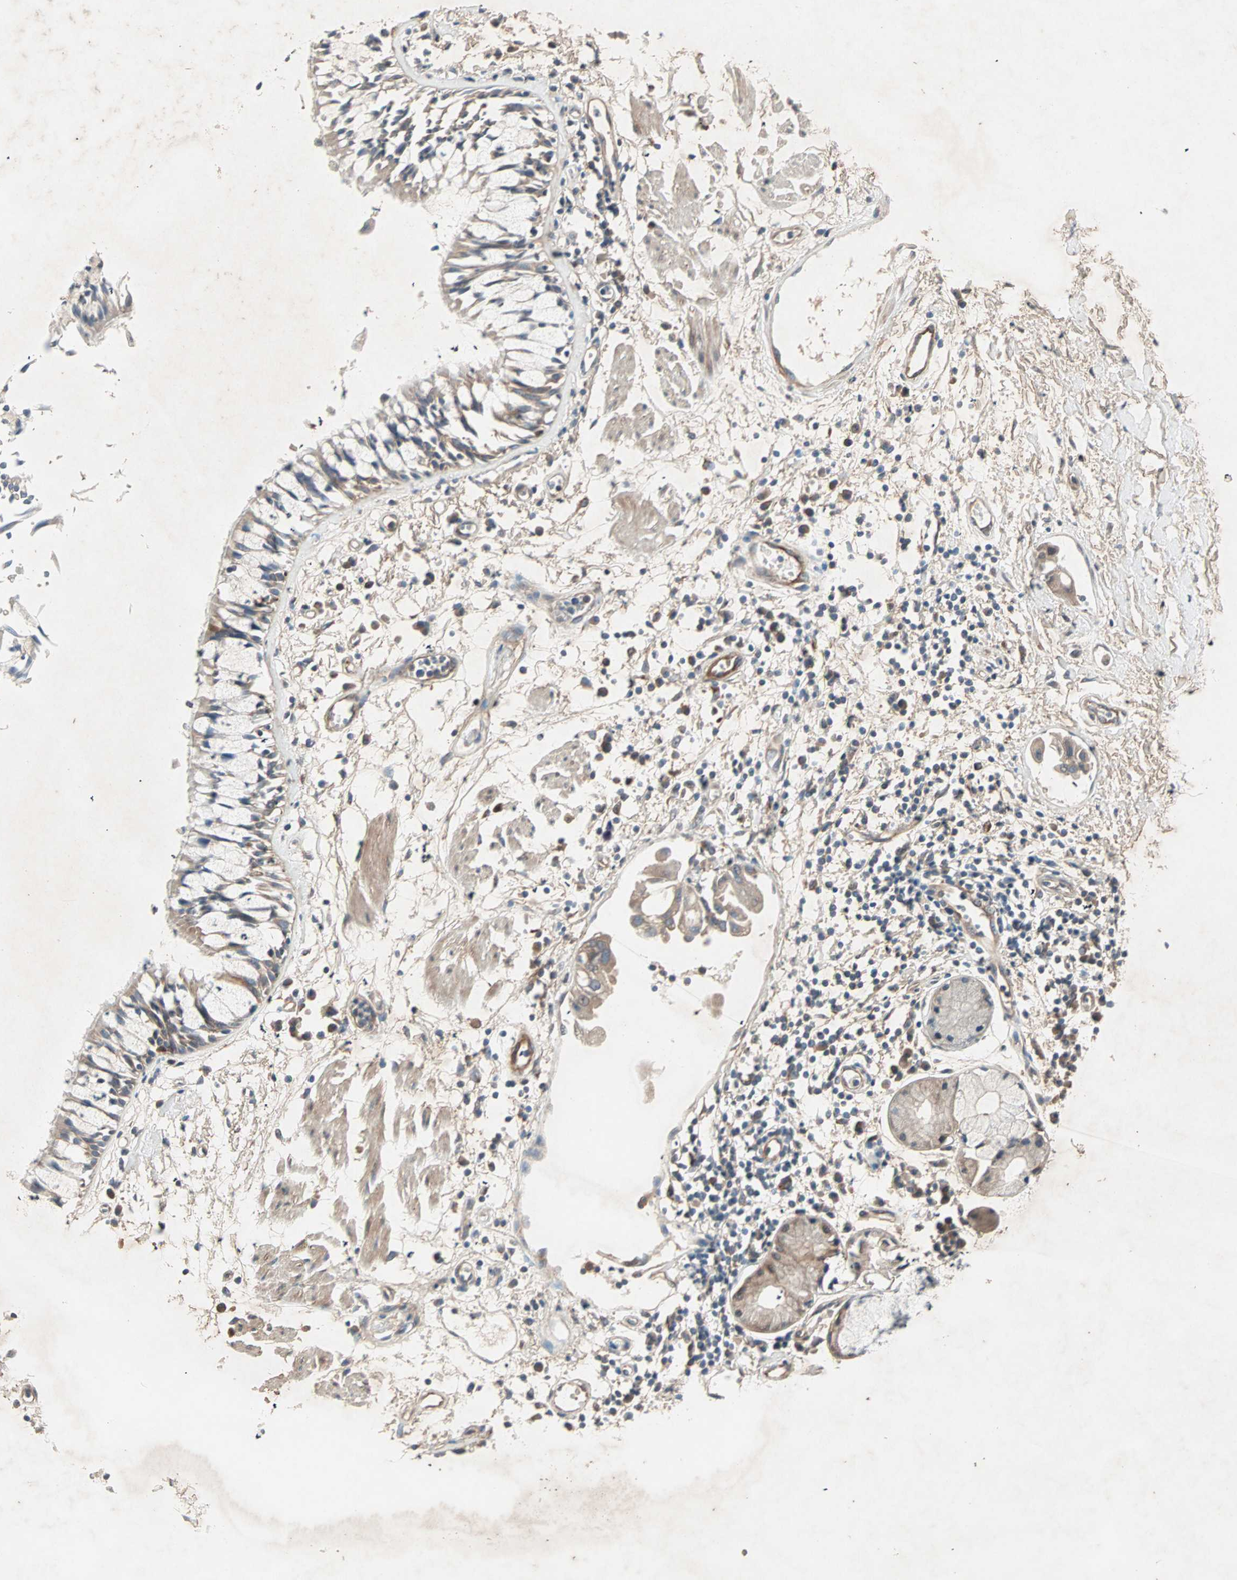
{"staining": {"intensity": "moderate", "quantity": ">75%", "location": "cytoplasmic/membranous"}, "tissue": "adipose tissue", "cell_type": "Adipocytes", "image_type": "normal", "snomed": [{"axis": "morphology", "description": "Normal tissue, NOS"}, {"axis": "morphology", "description": "Adenocarcinoma, NOS"}, {"axis": "topography", "description": "Cartilage tissue"}, {"axis": "topography", "description": "Bronchus"}, {"axis": "topography", "description": "Lung"}], "caption": "A brown stain highlights moderate cytoplasmic/membranous positivity of a protein in adipocytes of normal human adipose tissue. (DAB (3,3'-diaminobenzidine) IHC with brightfield microscopy, high magnification).", "gene": "SDSL", "patient": {"sex": "female", "age": 67}}